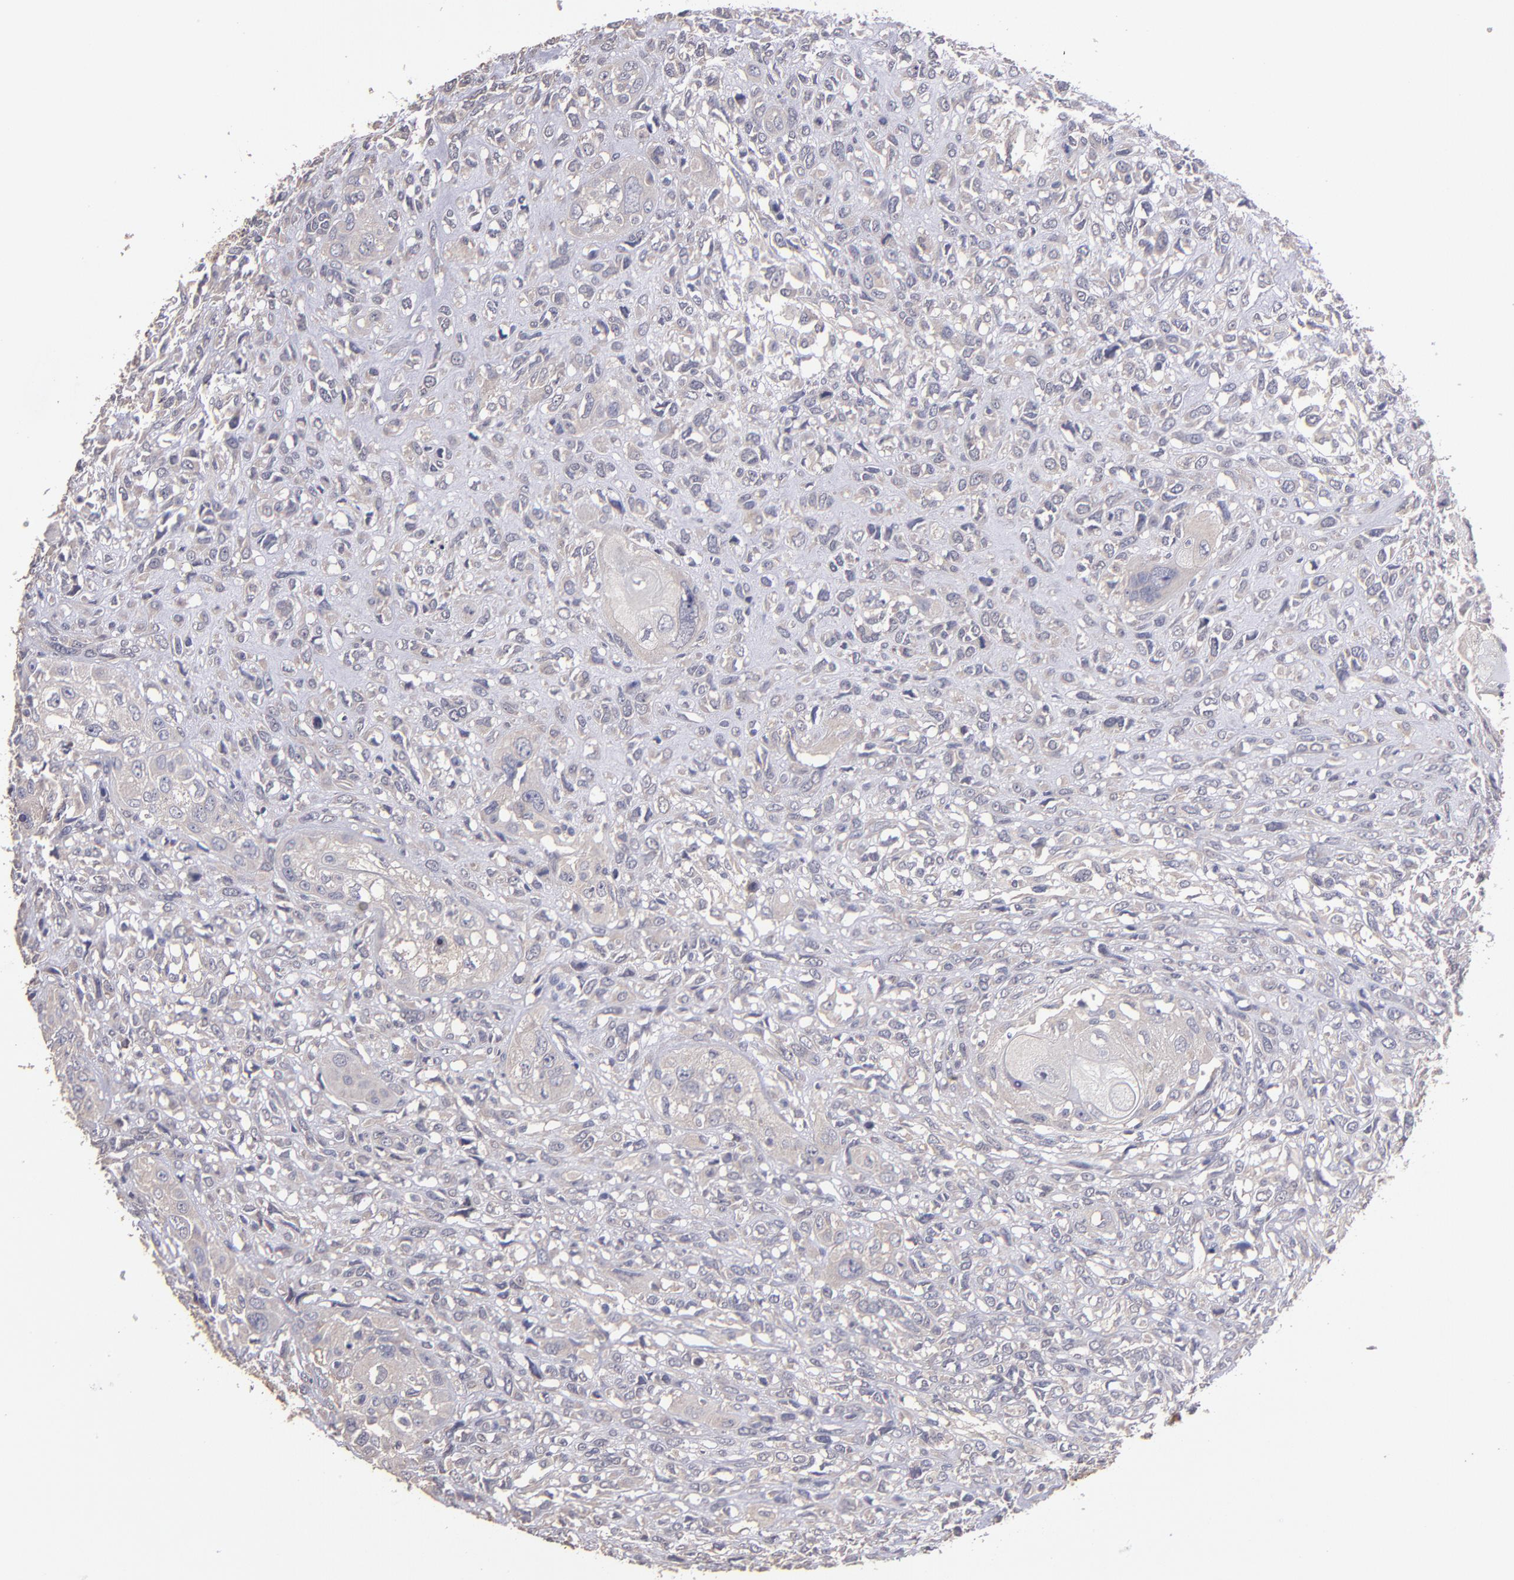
{"staining": {"intensity": "weak", "quantity": "<25%", "location": "cytoplasmic/membranous"}, "tissue": "head and neck cancer", "cell_type": "Tumor cells", "image_type": "cancer", "snomed": [{"axis": "morphology", "description": "Neoplasm, malignant, NOS"}, {"axis": "topography", "description": "Salivary gland"}, {"axis": "topography", "description": "Head-Neck"}], "caption": "This is an immunohistochemistry (IHC) micrograph of human head and neck malignant neoplasm. There is no staining in tumor cells.", "gene": "MAGEE1", "patient": {"sex": "male", "age": 43}}